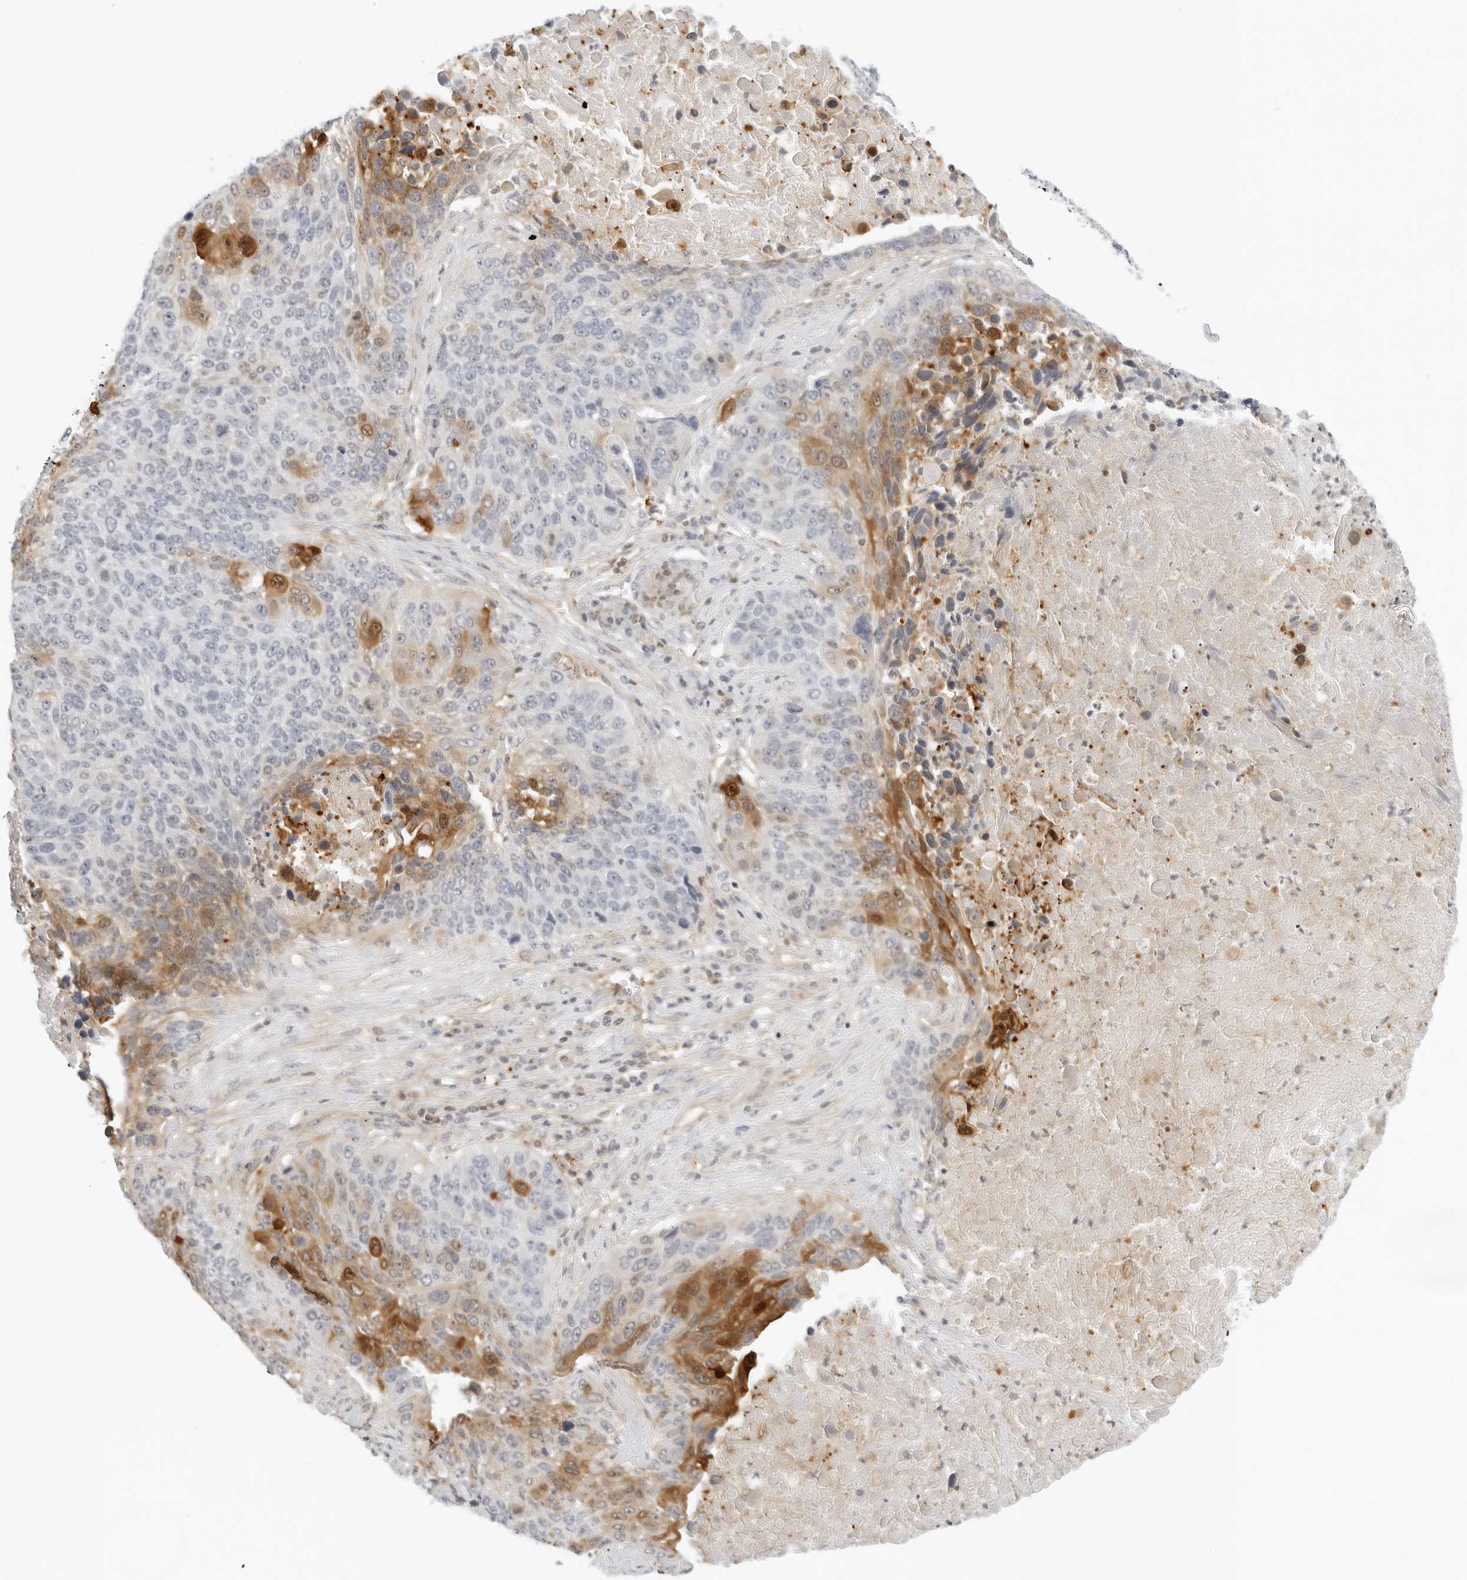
{"staining": {"intensity": "moderate", "quantity": "<25%", "location": "cytoplasmic/membranous"}, "tissue": "lung cancer", "cell_type": "Tumor cells", "image_type": "cancer", "snomed": [{"axis": "morphology", "description": "Squamous cell carcinoma, NOS"}, {"axis": "topography", "description": "Lung"}], "caption": "Immunohistochemistry of human squamous cell carcinoma (lung) demonstrates low levels of moderate cytoplasmic/membranous expression in approximately <25% of tumor cells.", "gene": "OSCP1", "patient": {"sex": "male", "age": 66}}